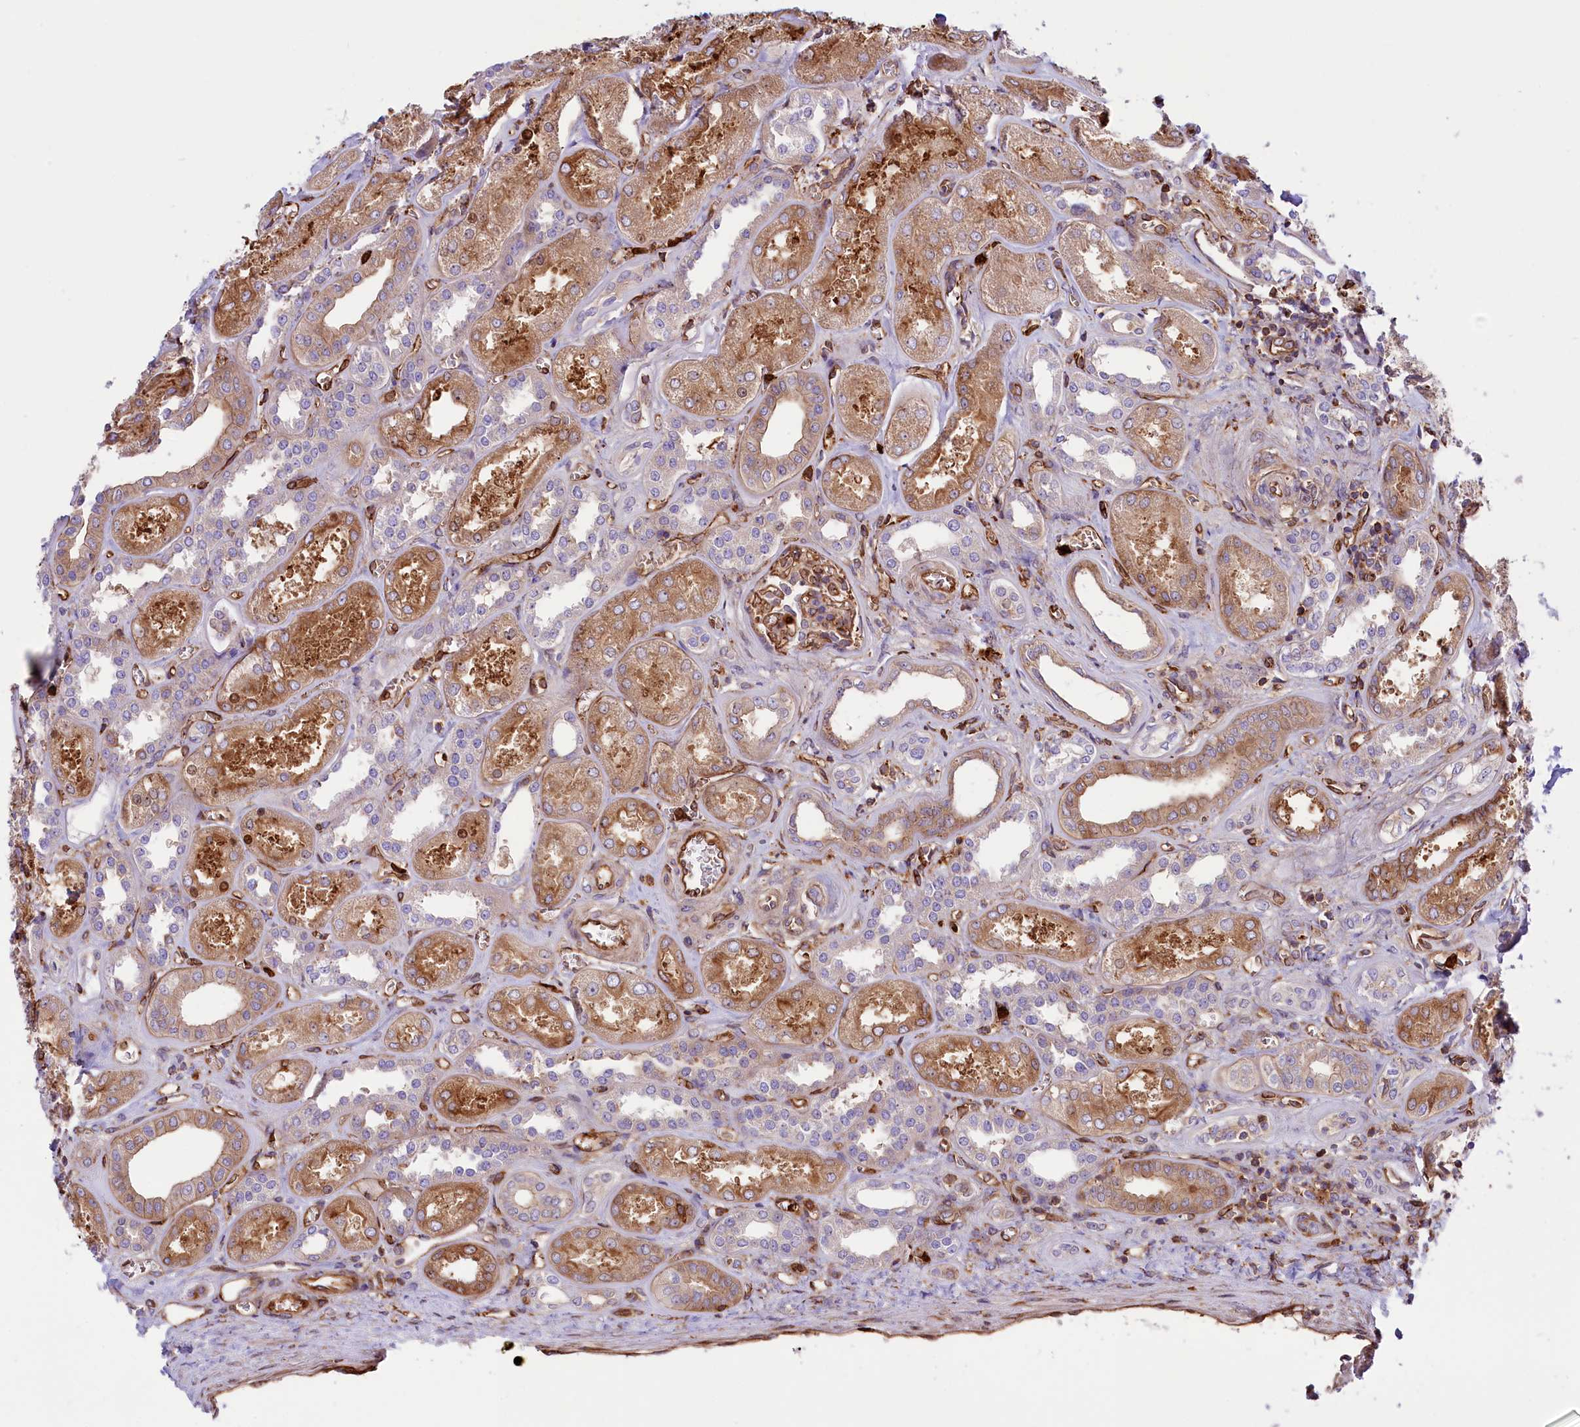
{"staining": {"intensity": "weak", "quantity": ">75%", "location": "cytoplasmic/membranous"}, "tissue": "kidney", "cell_type": "Cells in glomeruli", "image_type": "normal", "snomed": [{"axis": "morphology", "description": "Normal tissue, NOS"}, {"axis": "morphology", "description": "Adenocarcinoma, NOS"}, {"axis": "topography", "description": "Kidney"}], "caption": "Cells in glomeruli demonstrate low levels of weak cytoplasmic/membranous expression in about >75% of cells in benign kidney. (DAB (3,3'-diaminobenzidine) = brown stain, brightfield microscopy at high magnification).", "gene": "CD99L2", "patient": {"sex": "female", "age": 68}}